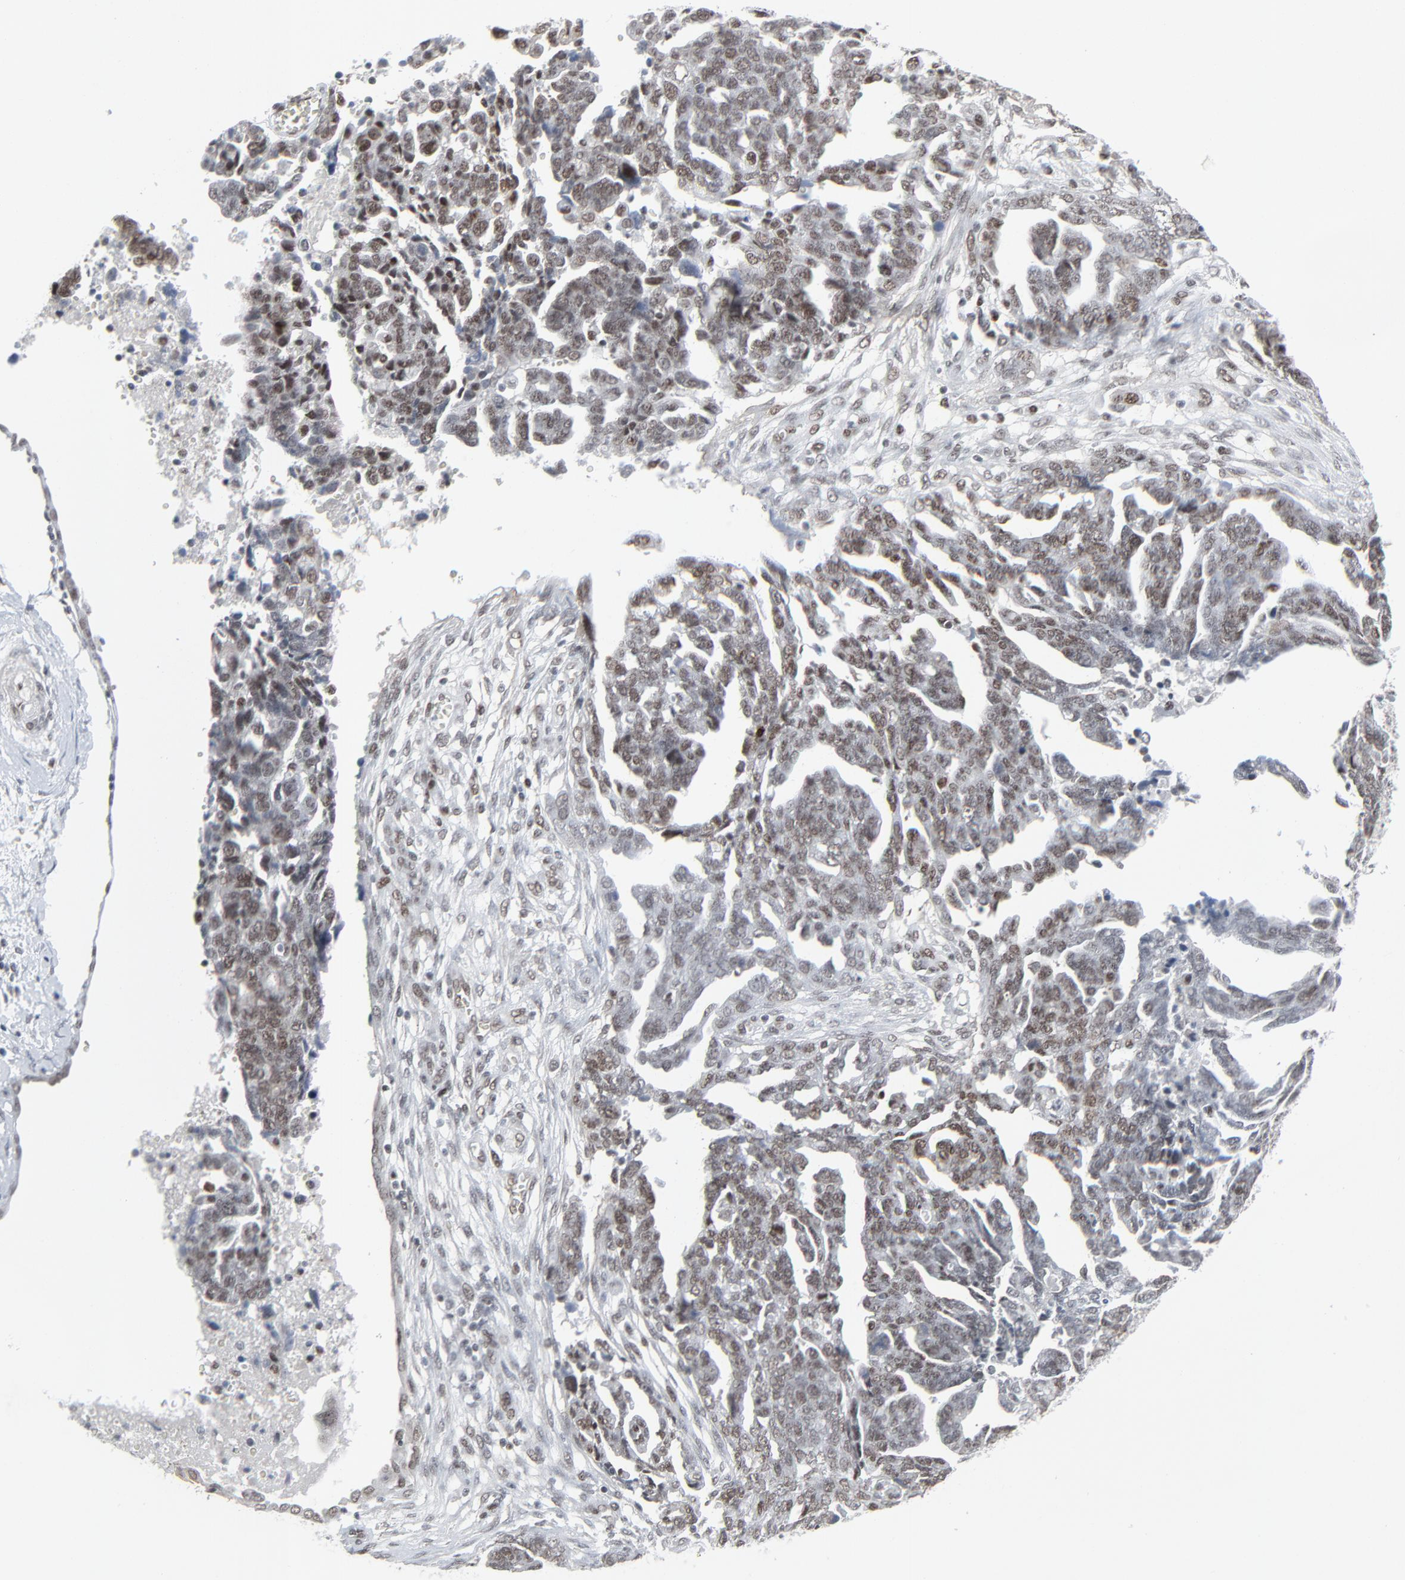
{"staining": {"intensity": "weak", "quantity": "25%-75%", "location": "nuclear"}, "tissue": "ovarian cancer", "cell_type": "Tumor cells", "image_type": "cancer", "snomed": [{"axis": "morphology", "description": "Normal tissue, NOS"}, {"axis": "morphology", "description": "Cystadenocarcinoma, serous, NOS"}, {"axis": "topography", "description": "Fallopian tube"}, {"axis": "topography", "description": "Ovary"}], "caption": "Human ovarian cancer (serous cystadenocarcinoma) stained for a protein (brown) displays weak nuclear positive positivity in about 25%-75% of tumor cells.", "gene": "FBXO28", "patient": {"sex": "female", "age": 56}}